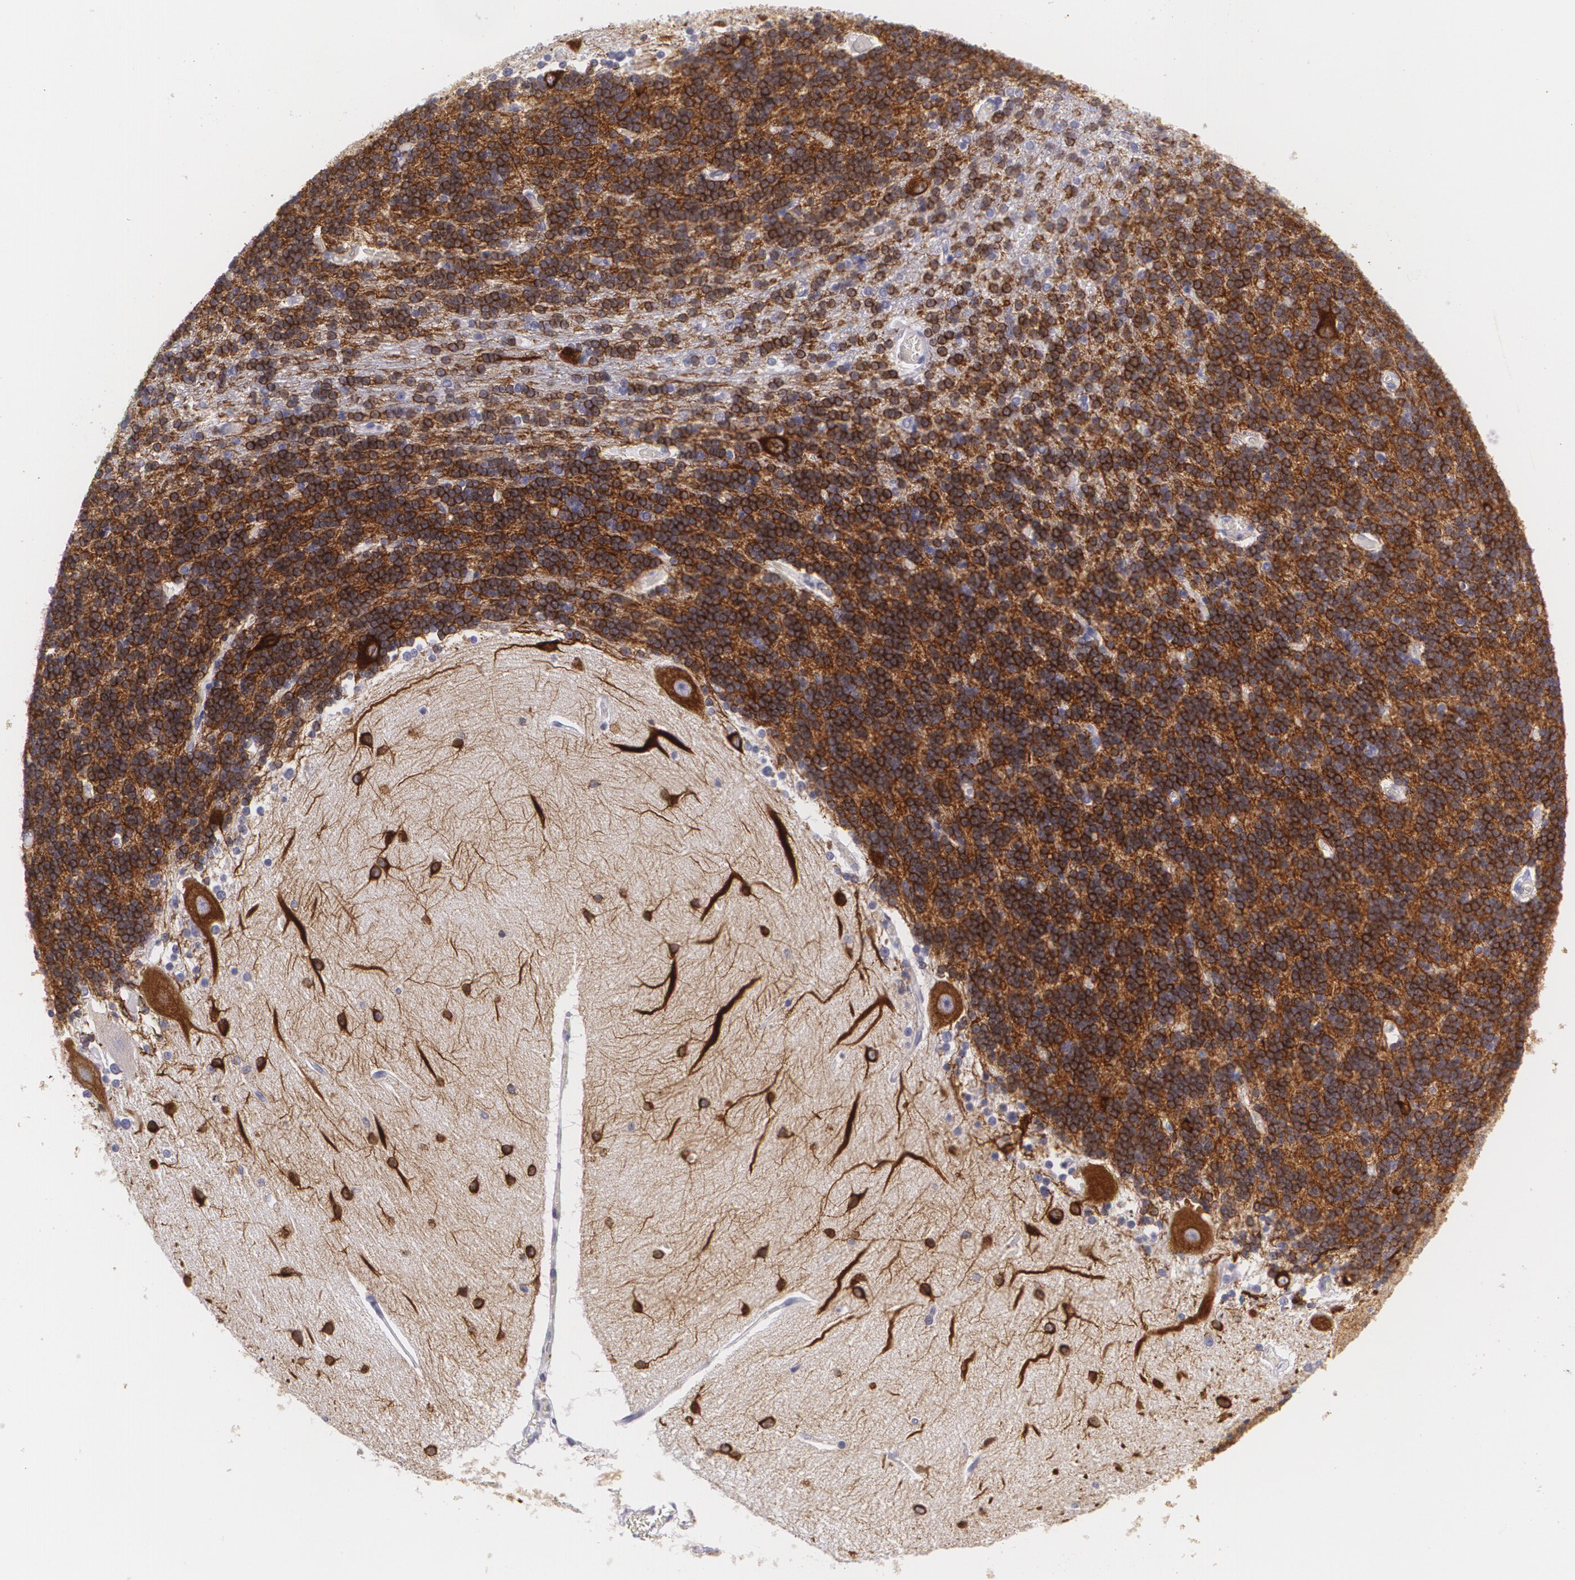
{"staining": {"intensity": "strong", "quantity": ">75%", "location": "cytoplasmic/membranous"}, "tissue": "cerebellum", "cell_type": "Cells in granular layer", "image_type": "normal", "snomed": [{"axis": "morphology", "description": "Normal tissue, NOS"}, {"axis": "topography", "description": "Cerebellum"}], "caption": "Cerebellum was stained to show a protein in brown. There is high levels of strong cytoplasmic/membranous staining in about >75% of cells in granular layer. Using DAB (brown) and hematoxylin (blue) stains, captured at high magnification using brightfield microscopy.", "gene": "MAP2", "patient": {"sex": "female", "age": 54}}